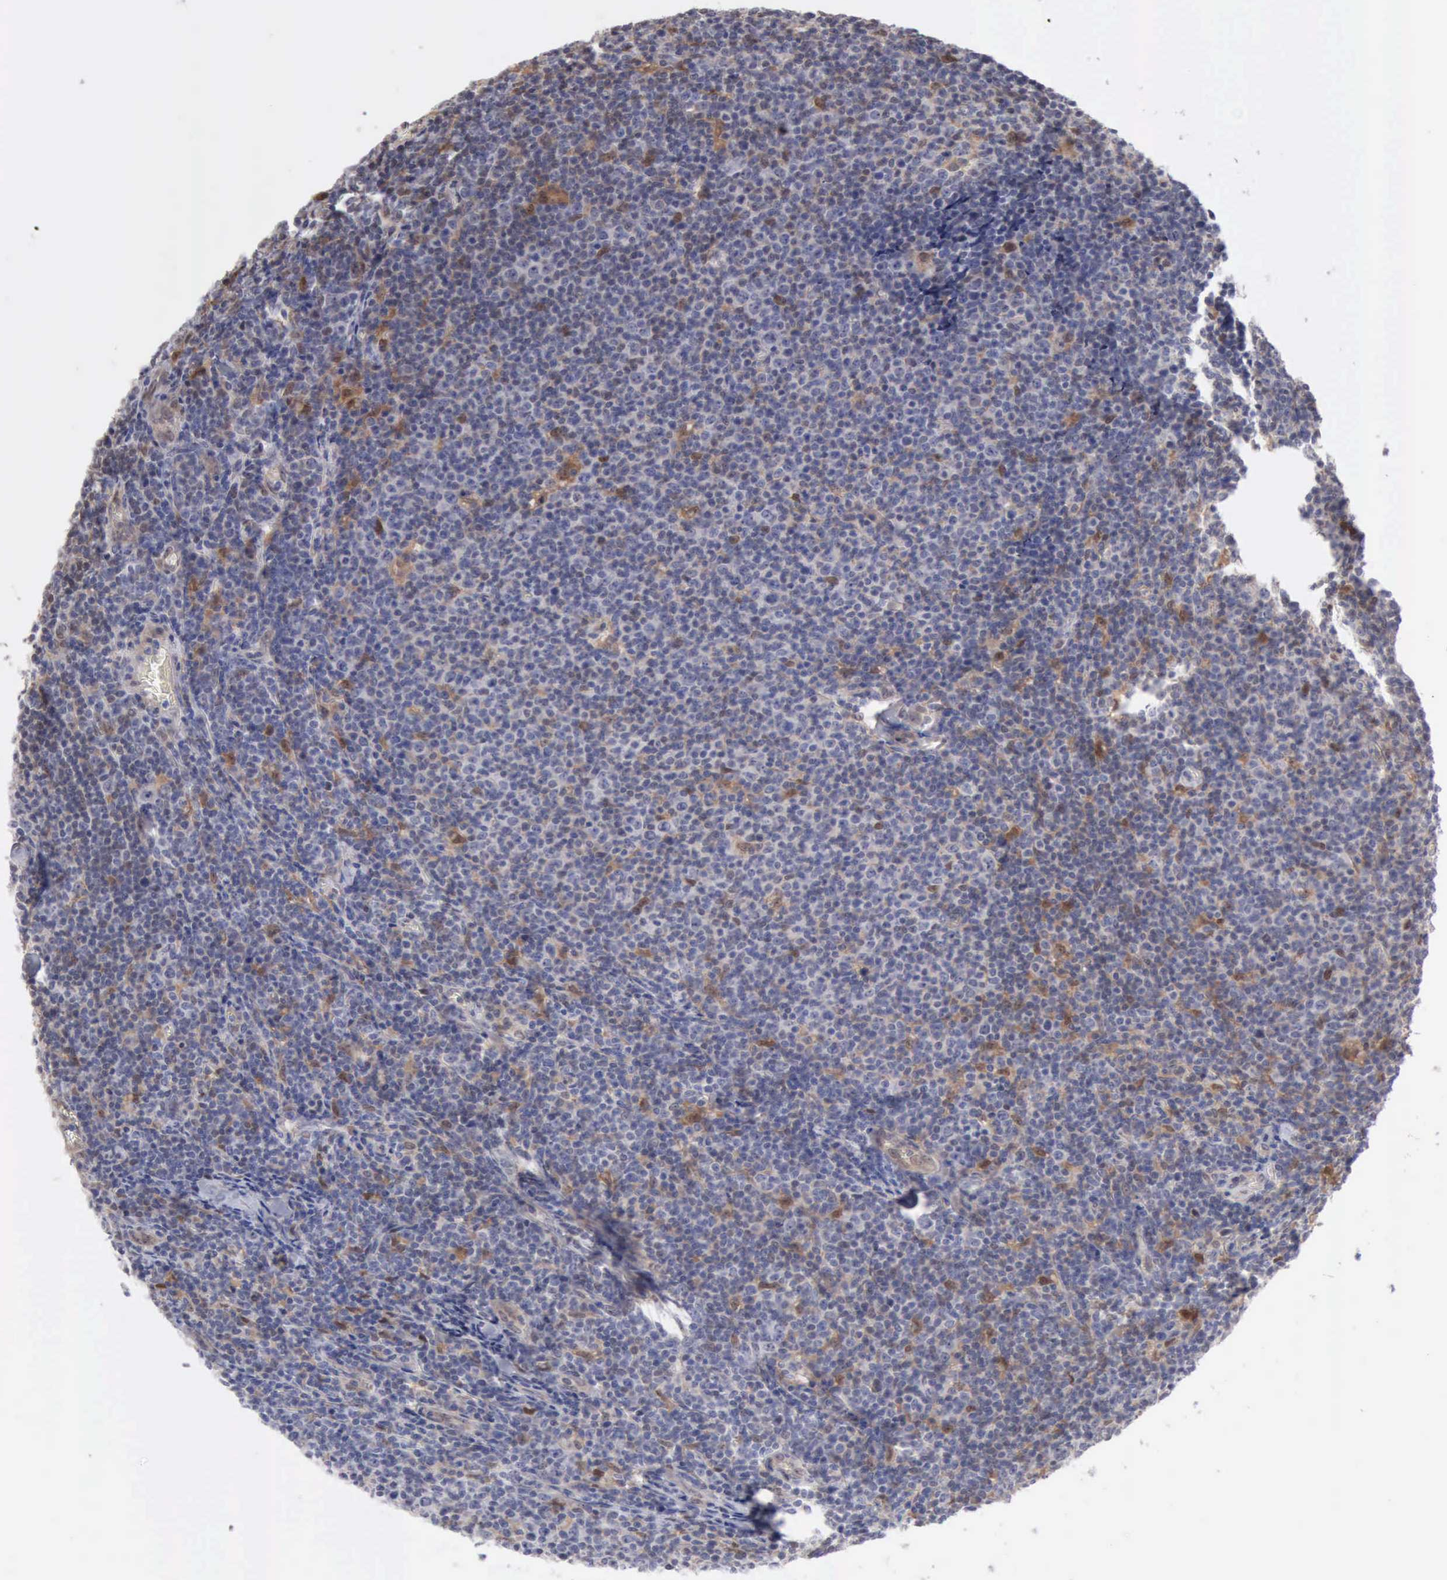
{"staining": {"intensity": "negative", "quantity": "none", "location": "none"}, "tissue": "lymphoma", "cell_type": "Tumor cells", "image_type": "cancer", "snomed": [{"axis": "morphology", "description": "Malignant lymphoma, non-Hodgkin's type, Low grade"}, {"axis": "topography", "description": "Lymph node"}], "caption": "Low-grade malignant lymphoma, non-Hodgkin's type was stained to show a protein in brown. There is no significant positivity in tumor cells. Nuclei are stained in blue.", "gene": "PTGR2", "patient": {"sex": "male", "age": 74}}